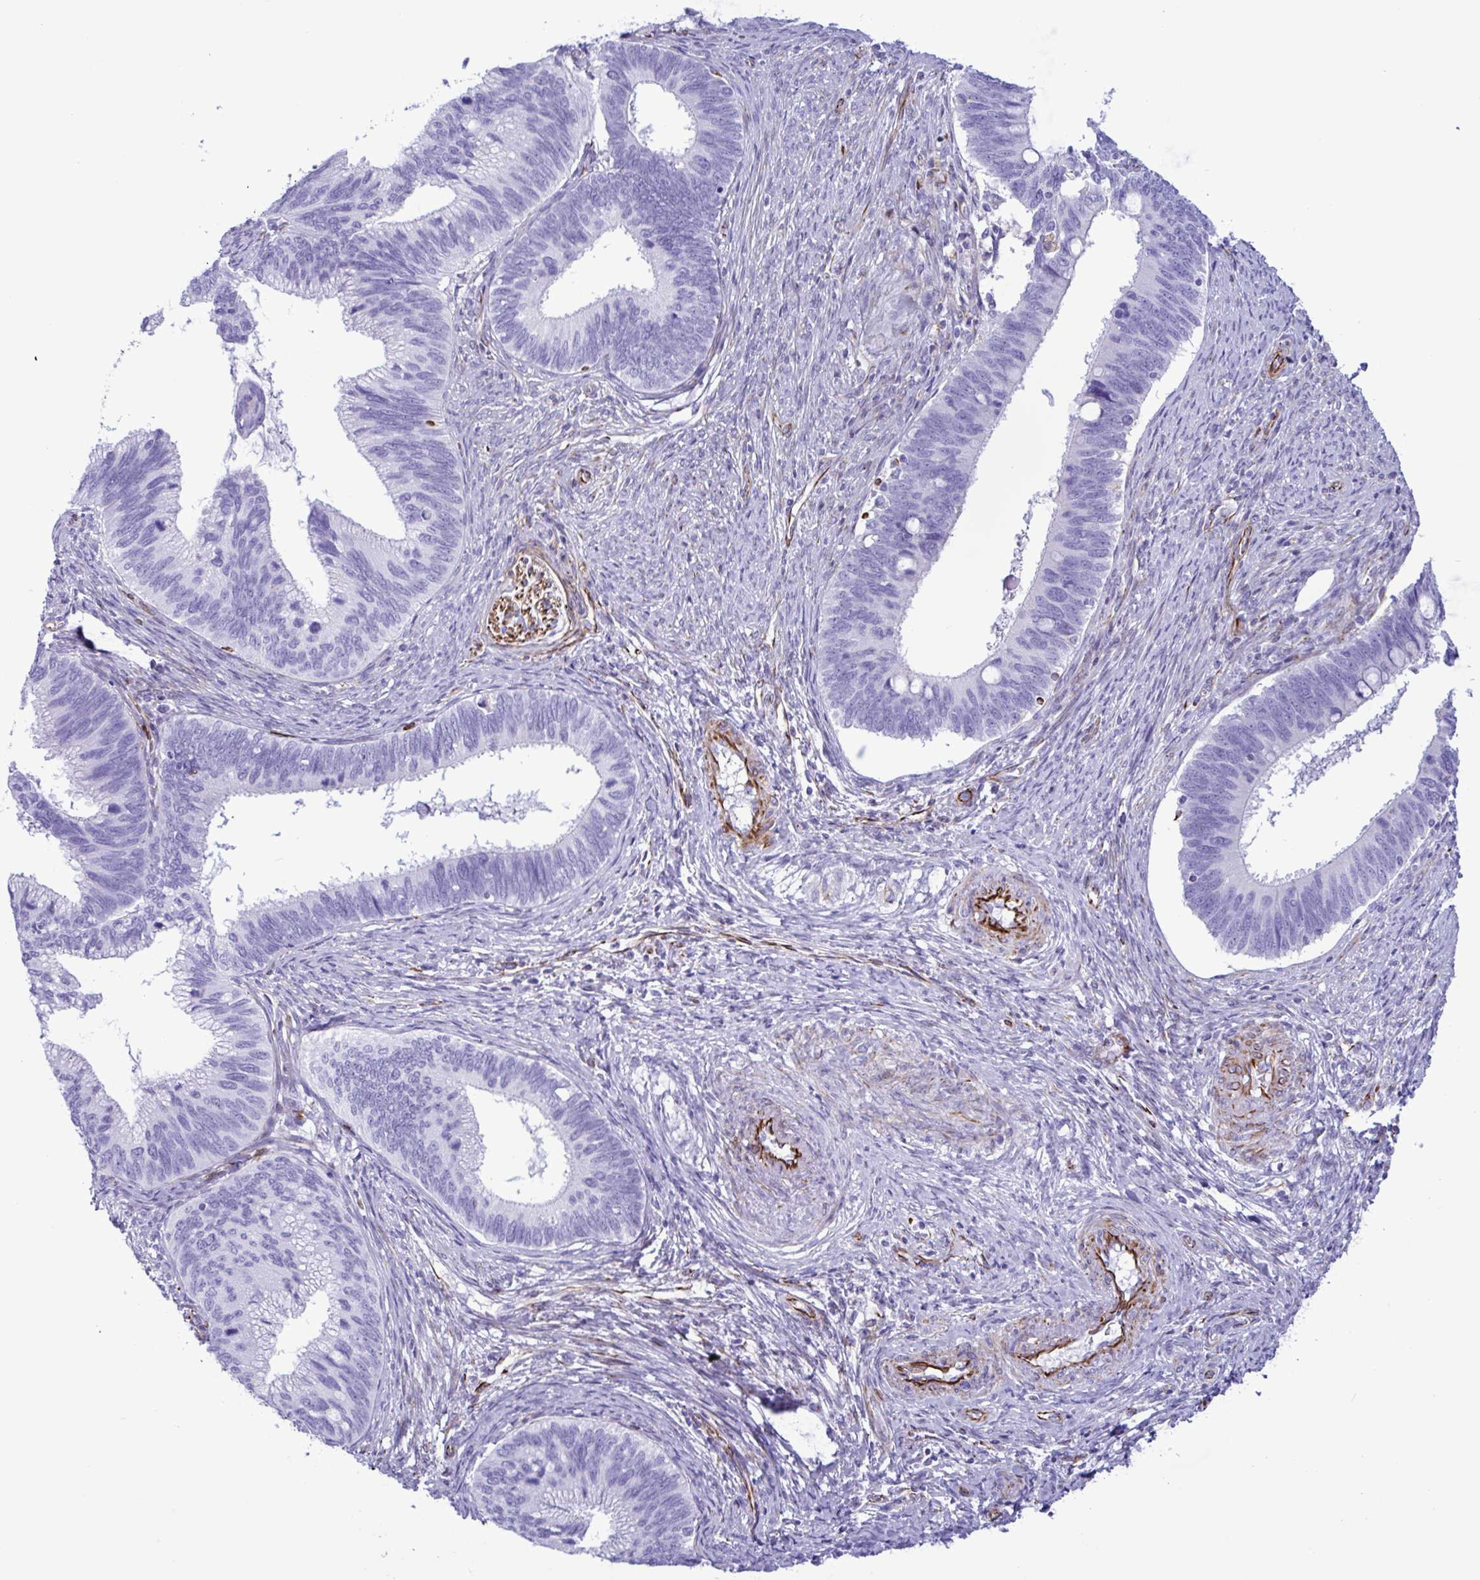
{"staining": {"intensity": "negative", "quantity": "none", "location": "none"}, "tissue": "cervical cancer", "cell_type": "Tumor cells", "image_type": "cancer", "snomed": [{"axis": "morphology", "description": "Adenocarcinoma, NOS"}, {"axis": "topography", "description": "Cervix"}], "caption": "Cervical adenocarcinoma was stained to show a protein in brown. There is no significant expression in tumor cells.", "gene": "SMAD5", "patient": {"sex": "female", "age": 42}}